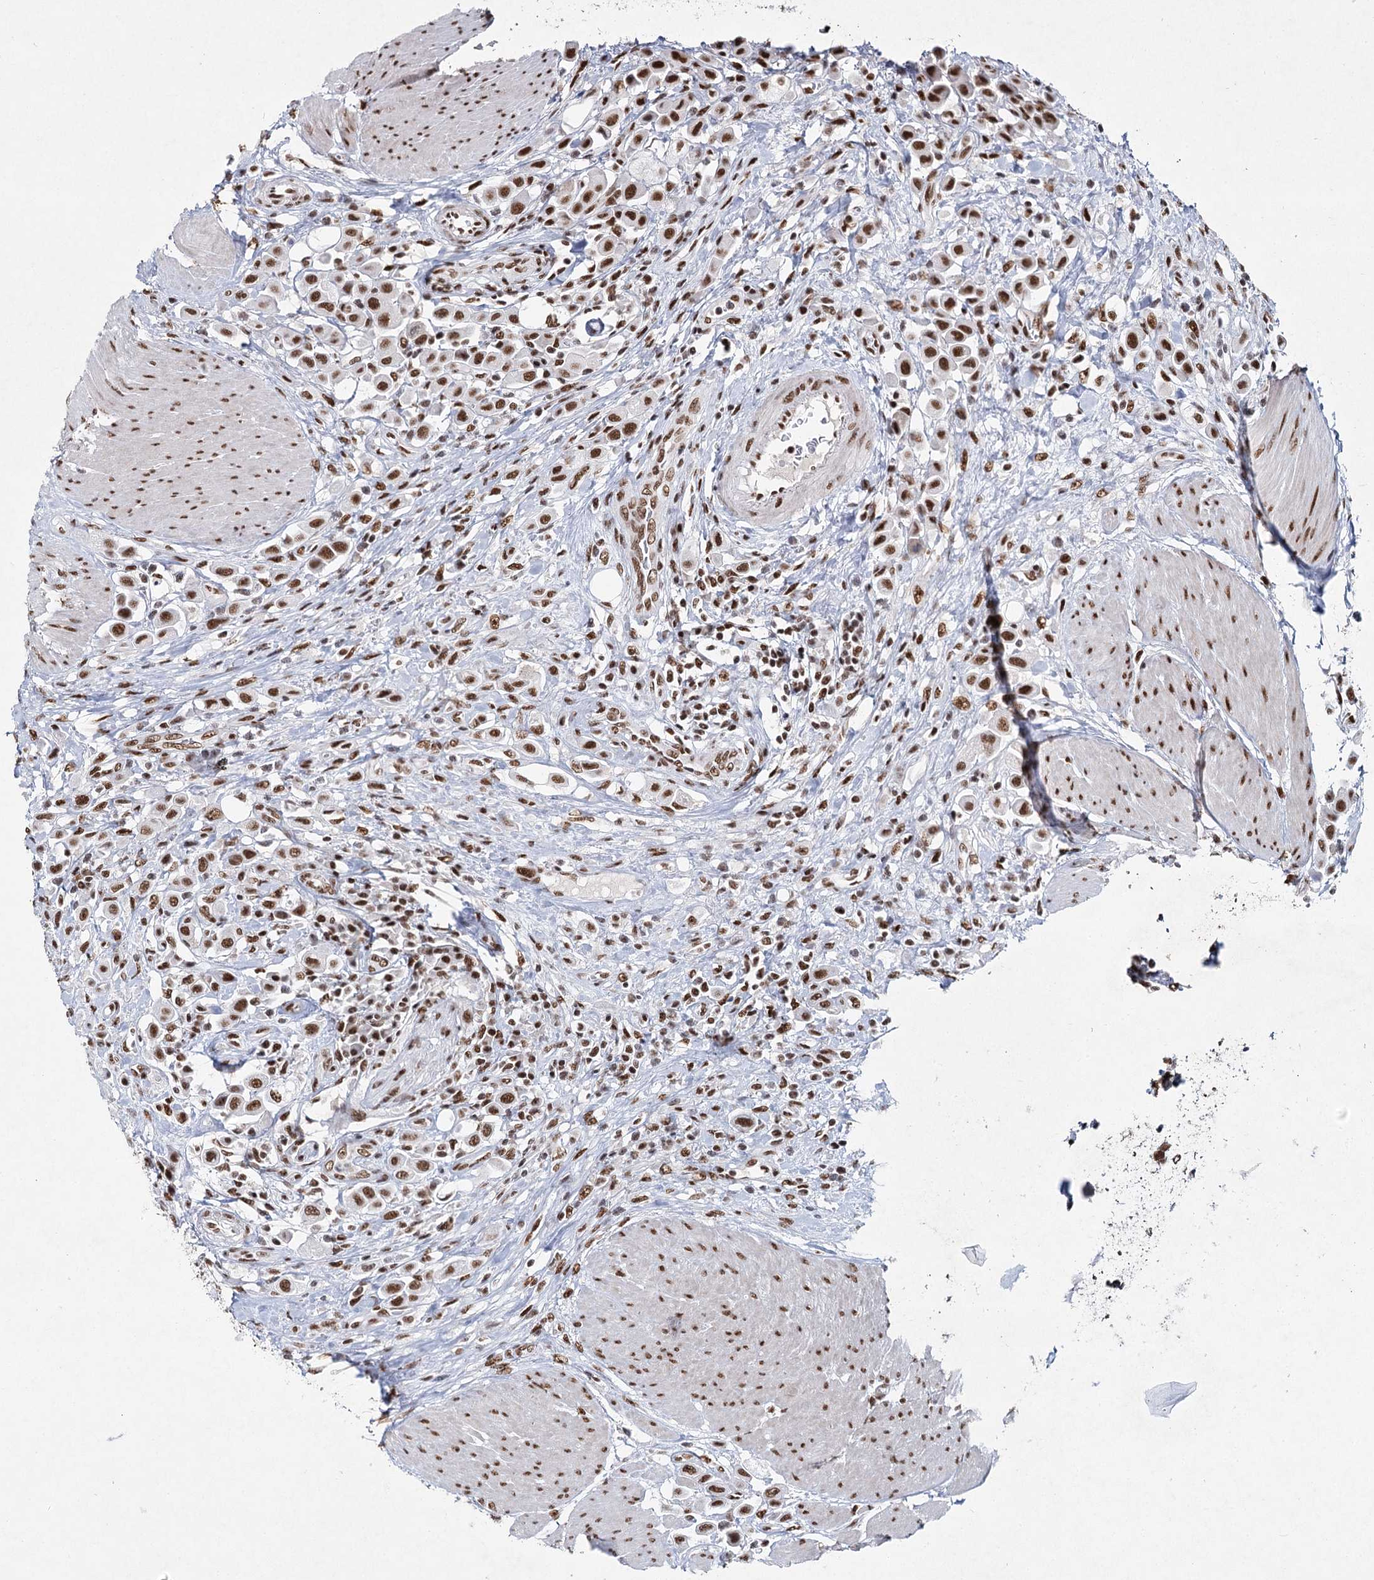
{"staining": {"intensity": "moderate", "quantity": ">75%", "location": "nuclear"}, "tissue": "urothelial cancer", "cell_type": "Tumor cells", "image_type": "cancer", "snomed": [{"axis": "morphology", "description": "Urothelial carcinoma, High grade"}, {"axis": "topography", "description": "Urinary bladder"}], "caption": "This photomicrograph displays IHC staining of human urothelial cancer, with medium moderate nuclear expression in about >75% of tumor cells.", "gene": "SCAF8", "patient": {"sex": "male", "age": 50}}